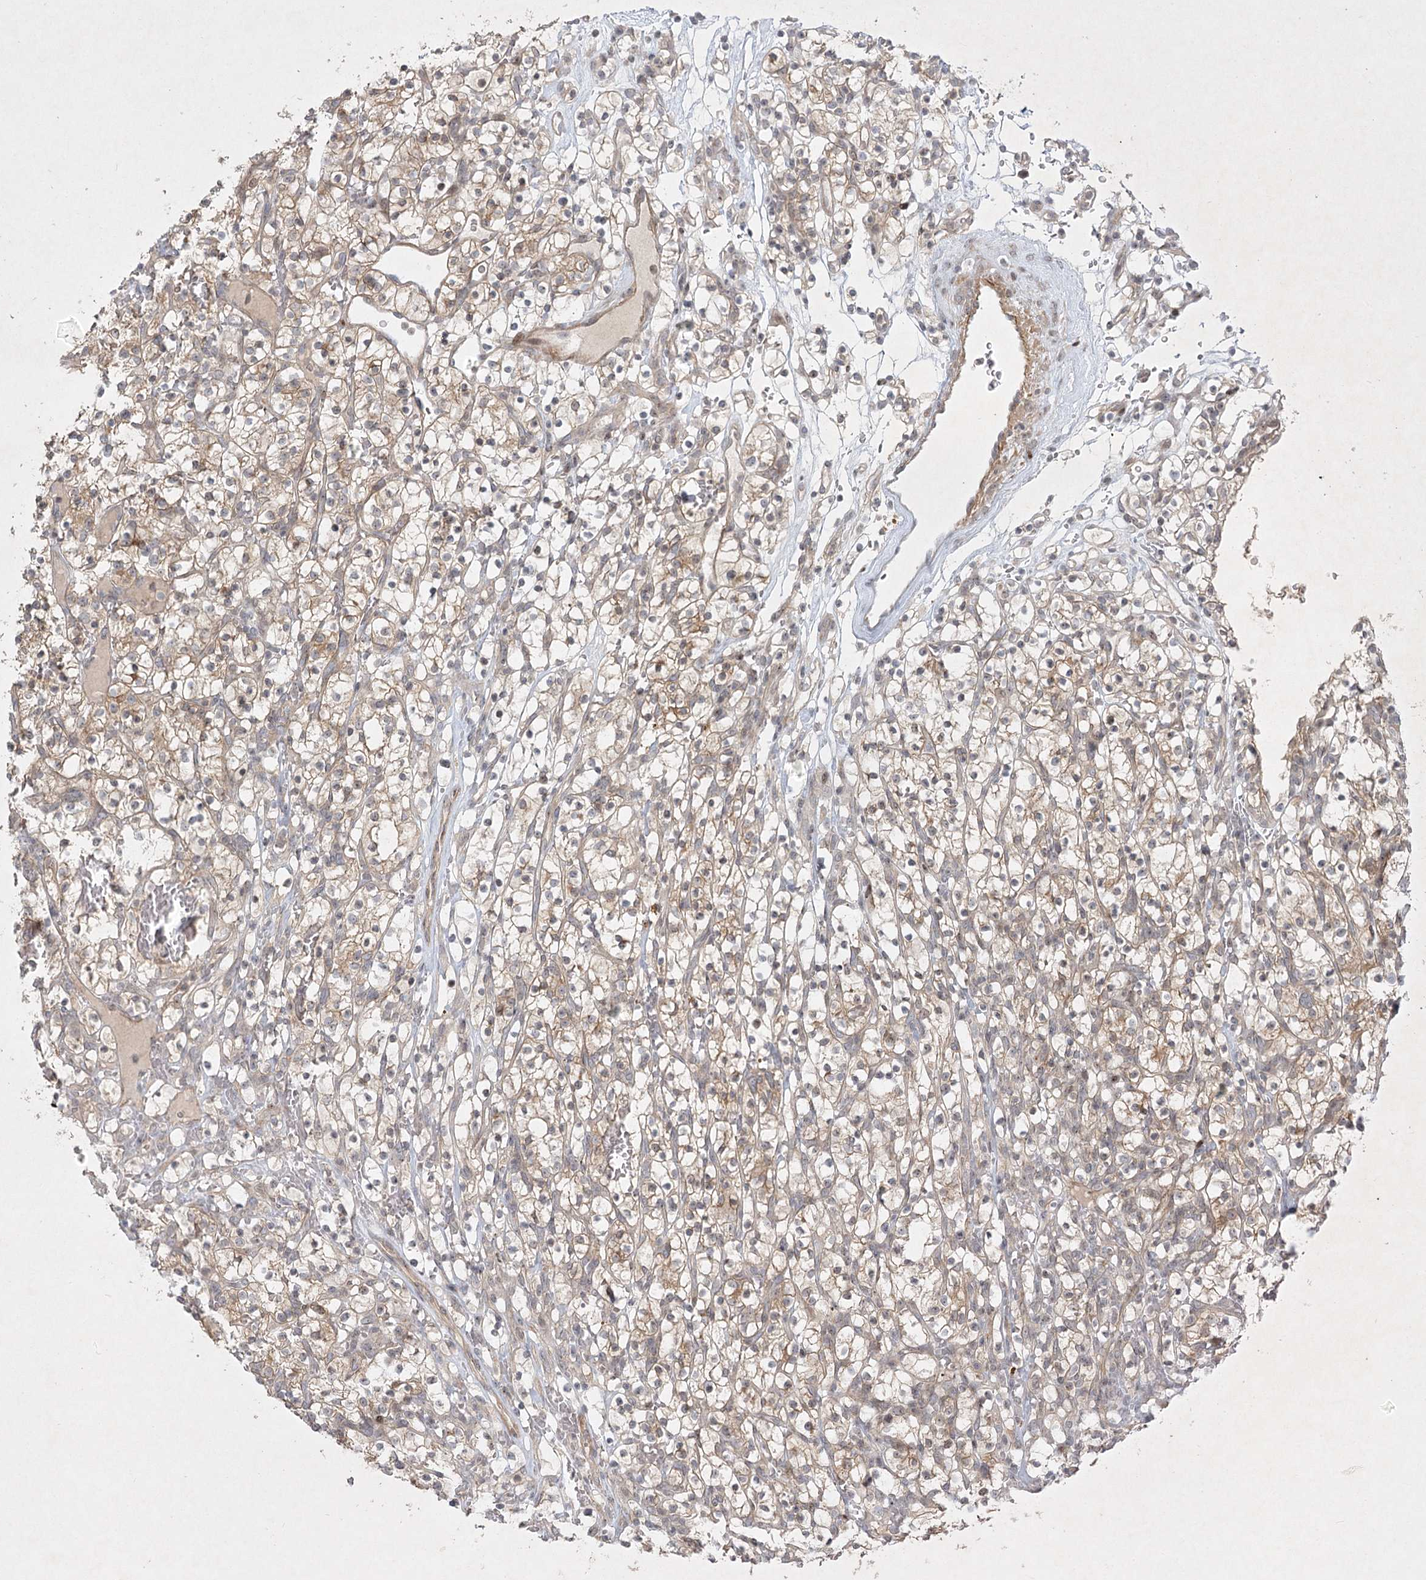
{"staining": {"intensity": "weak", "quantity": ">75%", "location": "cytoplasmic/membranous"}, "tissue": "renal cancer", "cell_type": "Tumor cells", "image_type": "cancer", "snomed": [{"axis": "morphology", "description": "Adenocarcinoma, NOS"}, {"axis": "topography", "description": "Kidney"}], "caption": "DAB (3,3'-diaminobenzidine) immunohistochemical staining of human adenocarcinoma (renal) displays weak cytoplasmic/membranous protein positivity in approximately >75% of tumor cells.", "gene": "SH2D3A", "patient": {"sex": "female", "age": 57}}